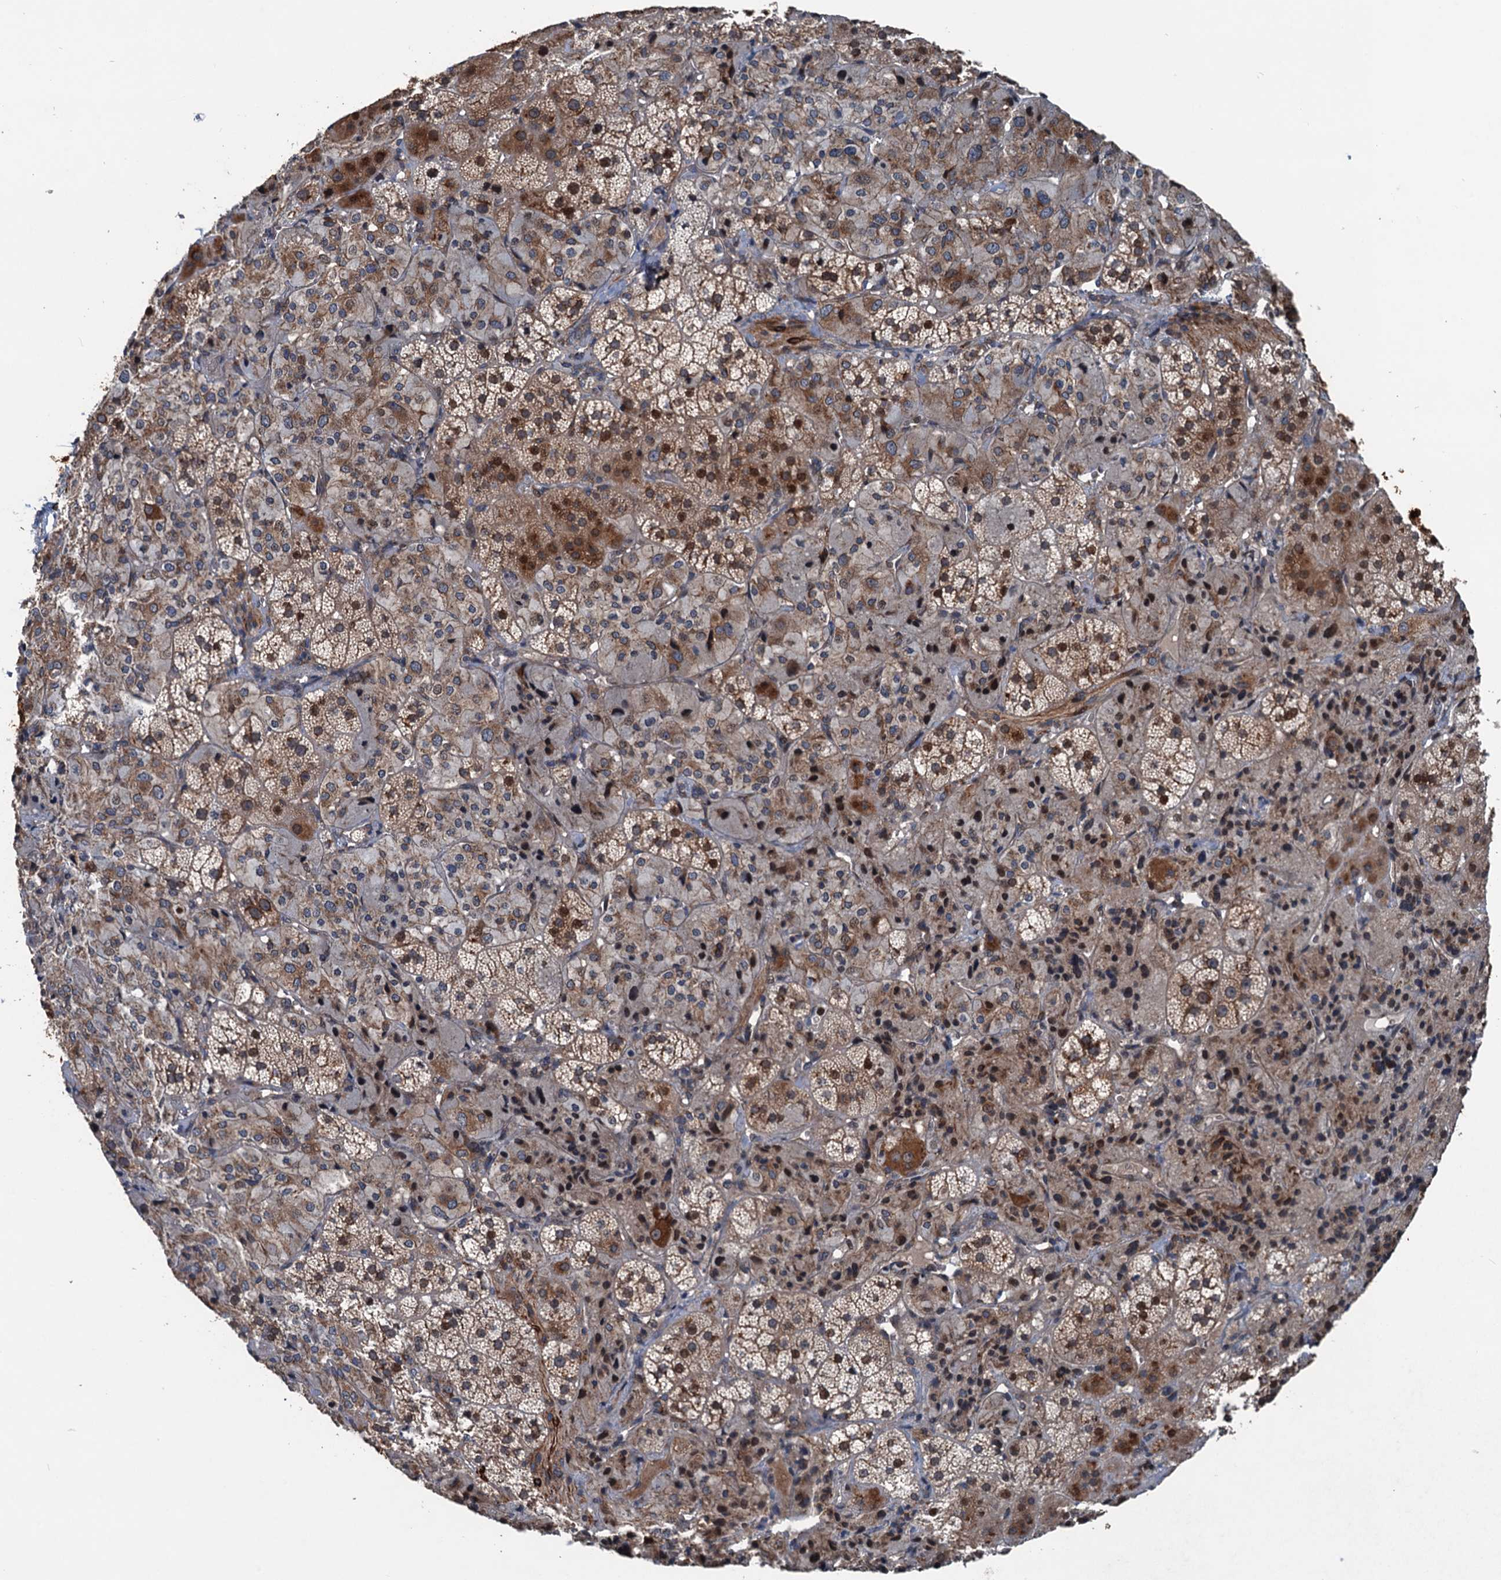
{"staining": {"intensity": "moderate", "quantity": "25%-75%", "location": "cytoplasmic/membranous,nuclear"}, "tissue": "adrenal gland", "cell_type": "Glandular cells", "image_type": "normal", "snomed": [{"axis": "morphology", "description": "Normal tissue, NOS"}, {"axis": "topography", "description": "Adrenal gland"}], "caption": "This histopathology image shows immunohistochemistry staining of normal adrenal gland, with medium moderate cytoplasmic/membranous,nuclear positivity in about 25%-75% of glandular cells.", "gene": "DYNC2I2", "patient": {"sex": "female", "age": 44}}